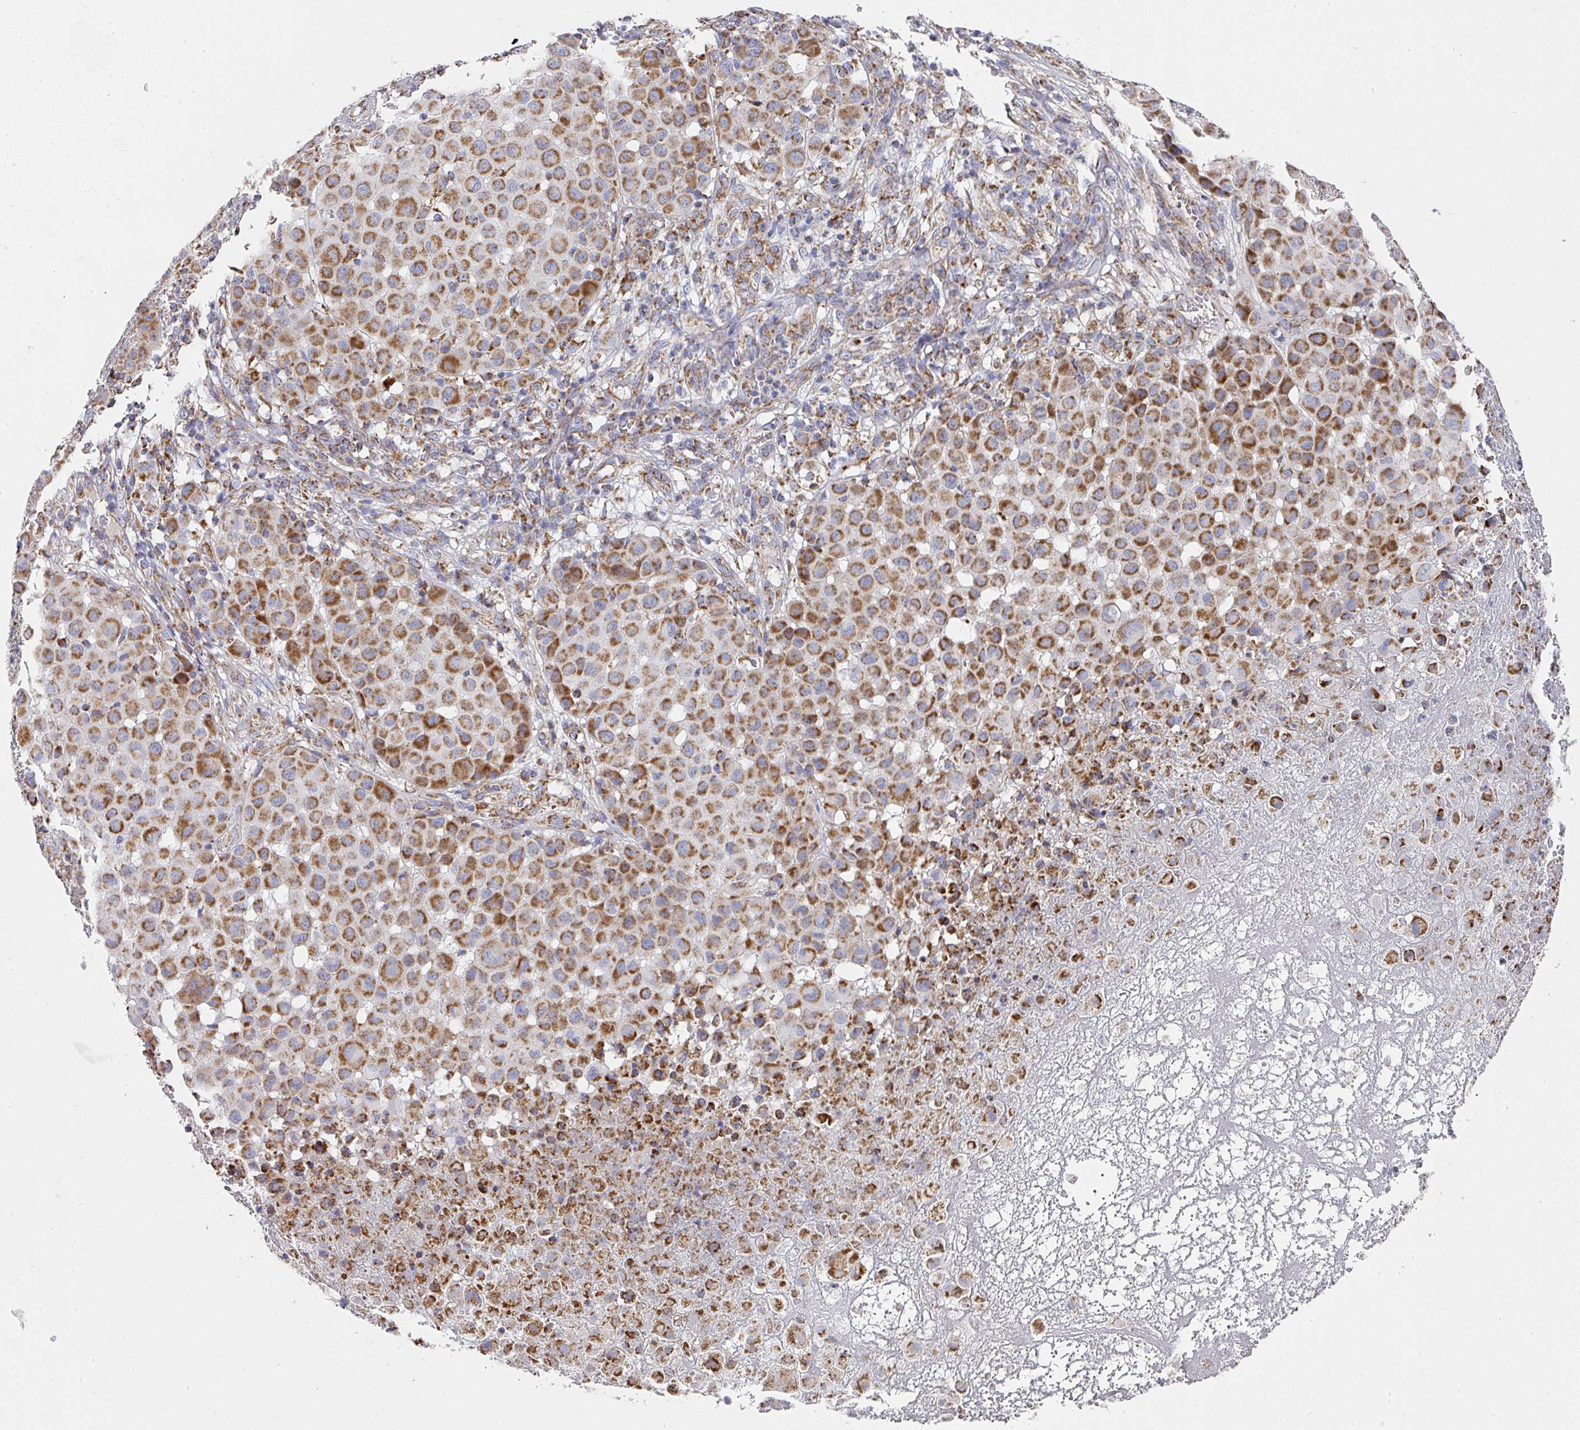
{"staining": {"intensity": "strong", "quantity": ">75%", "location": "cytoplasmic/membranous"}, "tissue": "melanoma", "cell_type": "Tumor cells", "image_type": "cancer", "snomed": [{"axis": "morphology", "description": "Malignant melanoma, NOS"}, {"axis": "topography", "description": "Skin"}], "caption": "Immunohistochemical staining of human melanoma displays high levels of strong cytoplasmic/membranous protein positivity in about >75% of tumor cells.", "gene": "UQCRFS1", "patient": {"sex": "male", "age": 73}}